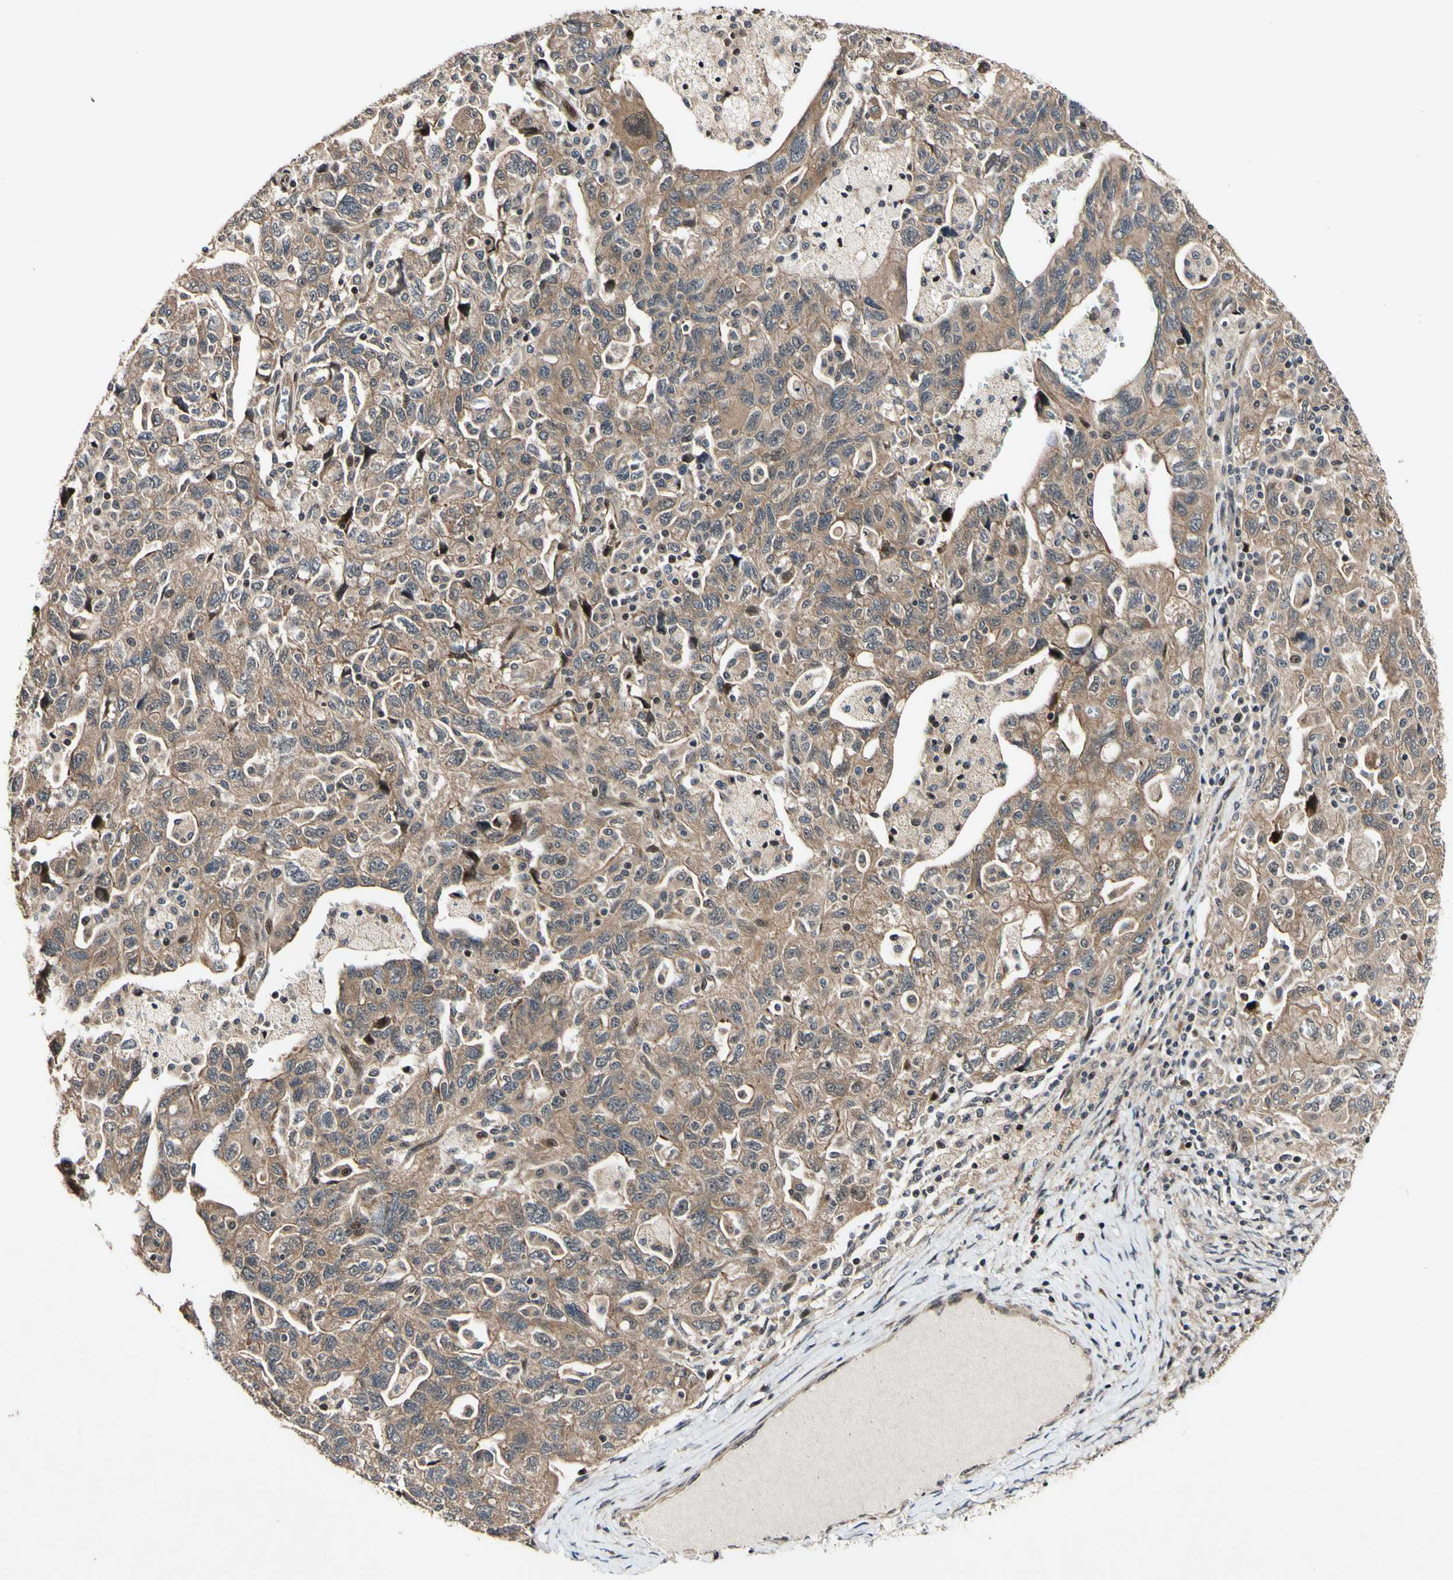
{"staining": {"intensity": "moderate", "quantity": ">75%", "location": "cytoplasmic/membranous"}, "tissue": "ovarian cancer", "cell_type": "Tumor cells", "image_type": "cancer", "snomed": [{"axis": "morphology", "description": "Carcinoma, NOS"}, {"axis": "morphology", "description": "Cystadenocarcinoma, serous, NOS"}, {"axis": "topography", "description": "Ovary"}], "caption": "Ovarian cancer tissue shows moderate cytoplasmic/membranous positivity in approximately >75% of tumor cells", "gene": "CSNK1E", "patient": {"sex": "female", "age": 69}}